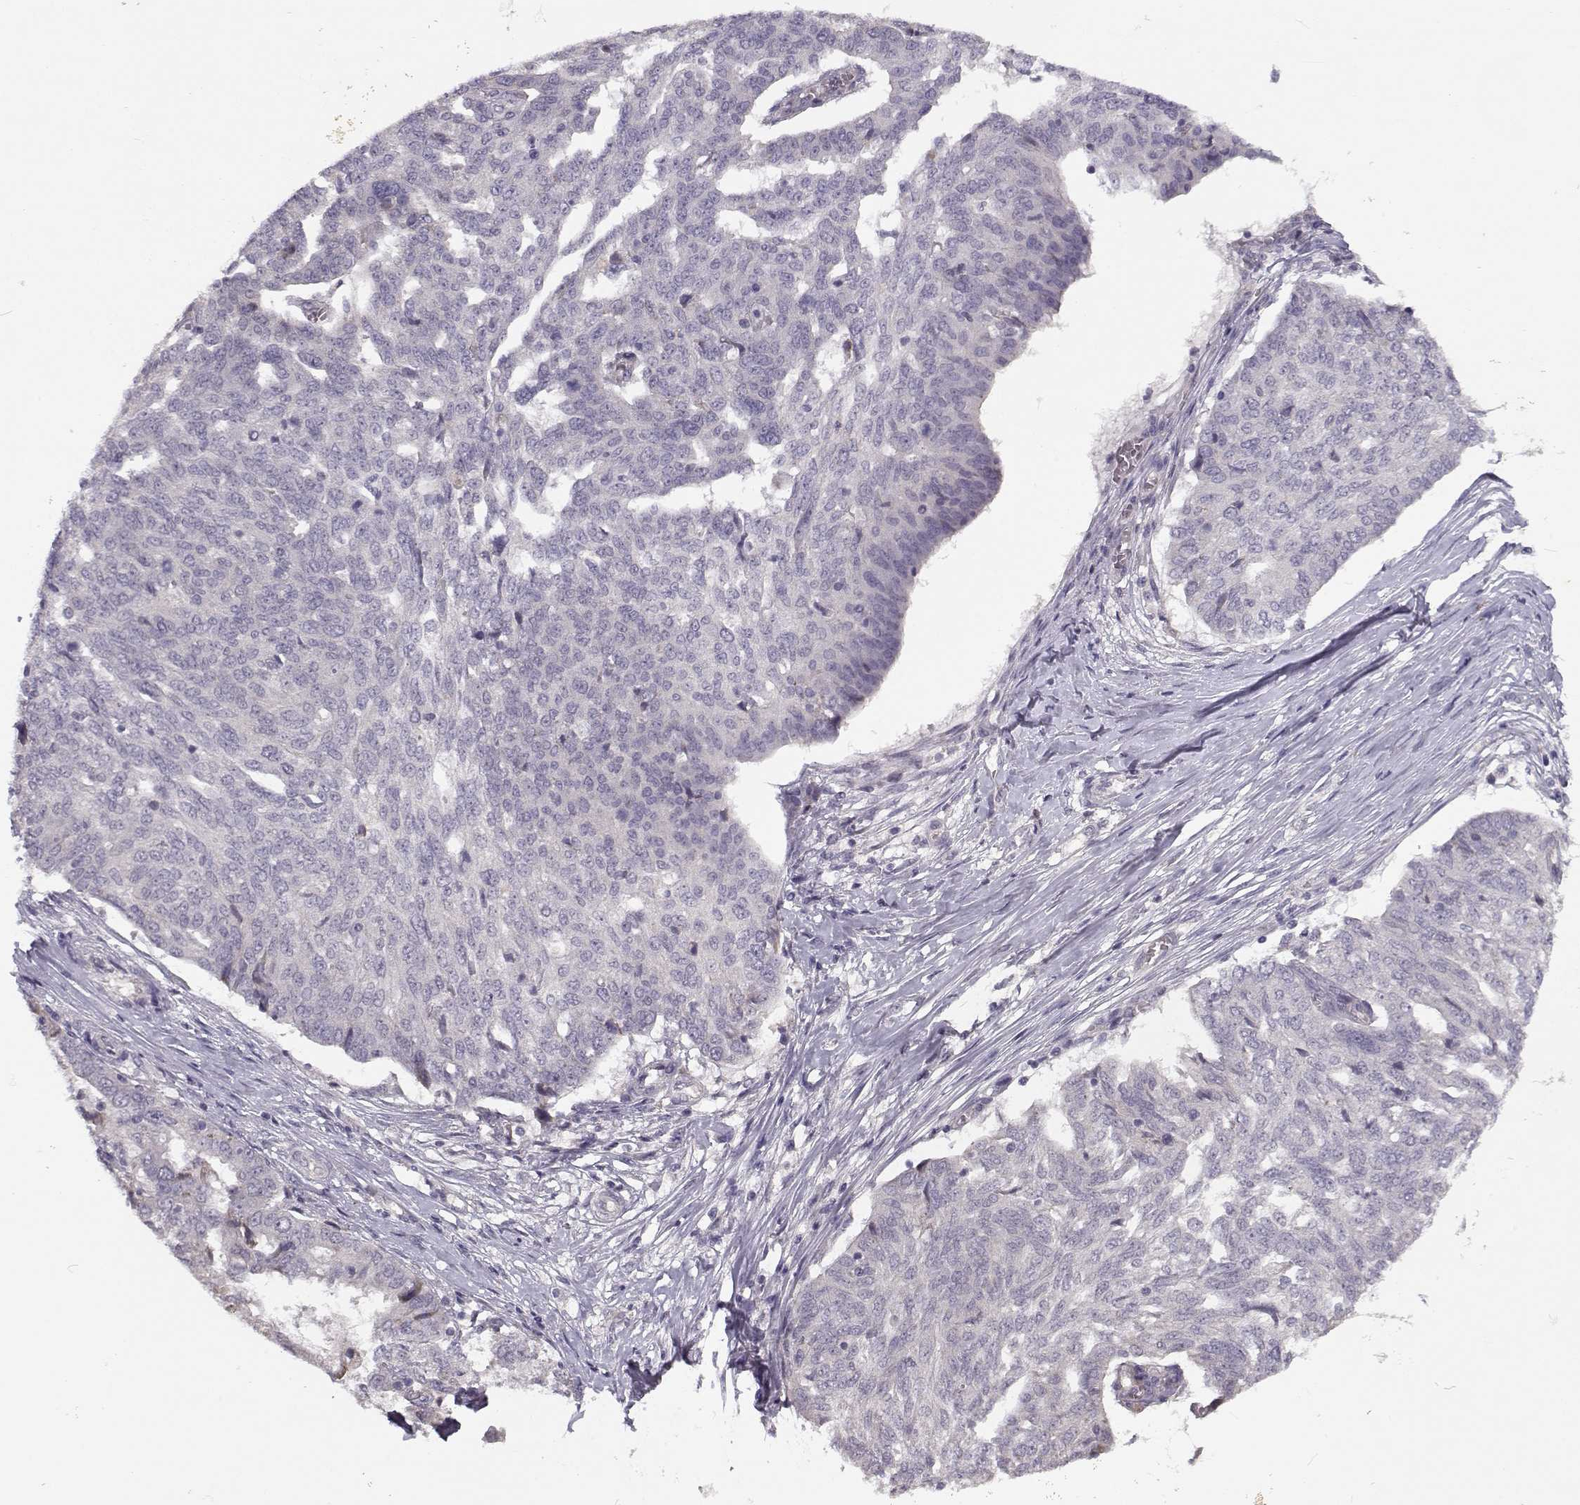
{"staining": {"intensity": "negative", "quantity": "none", "location": "none"}, "tissue": "ovarian cancer", "cell_type": "Tumor cells", "image_type": "cancer", "snomed": [{"axis": "morphology", "description": "Cystadenocarcinoma, serous, NOS"}, {"axis": "topography", "description": "Ovary"}], "caption": "Serous cystadenocarcinoma (ovarian) was stained to show a protein in brown. There is no significant staining in tumor cells.", "gene": "TMEM145", "patient": {"sex": "female", "age": 67}}